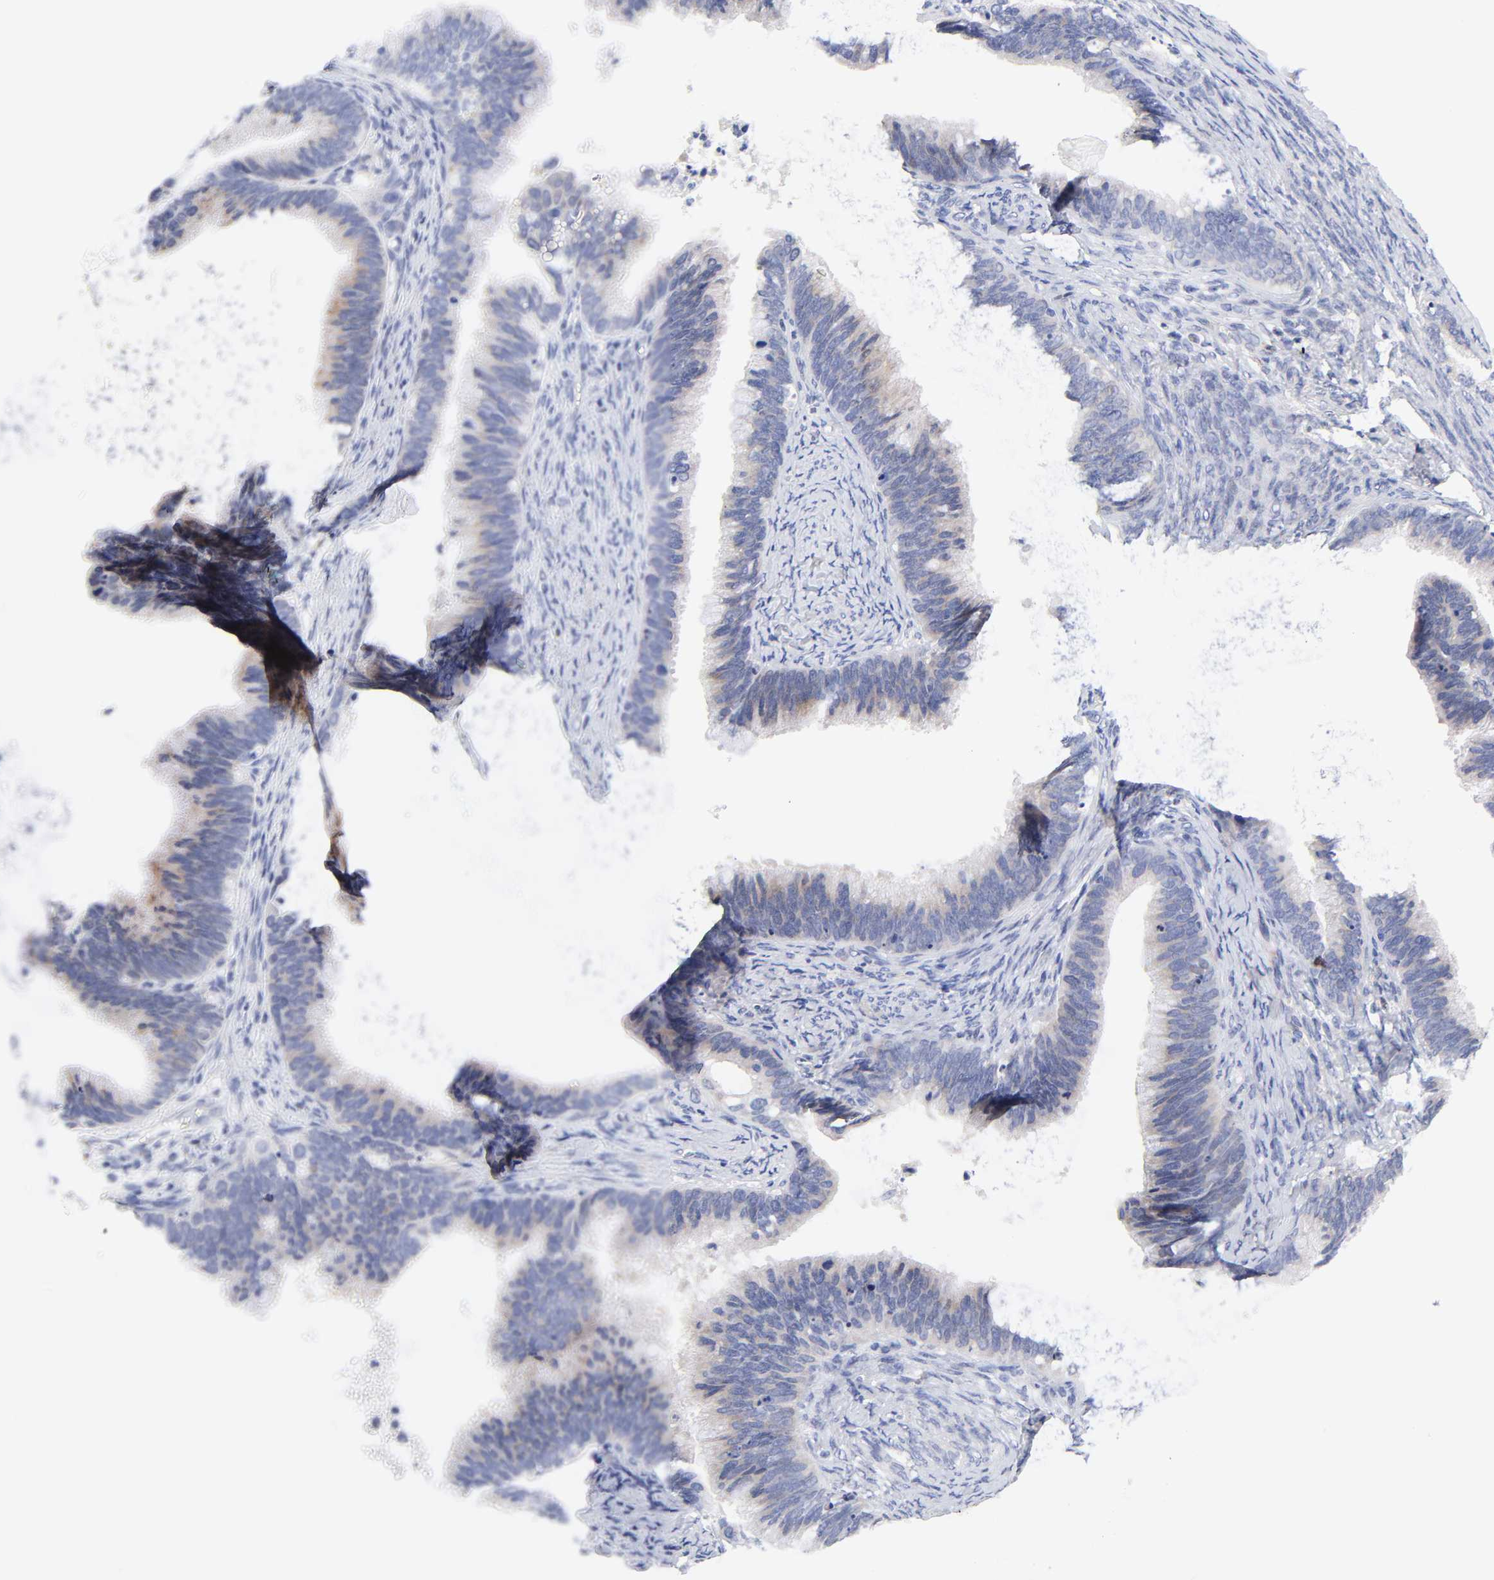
{"staining": {"intensity": "weak", "quantity": "<25%", "location": "cytoplasmic/membranous"}, "tissue": "cervical cancer", "cell_type": "Tumor cells", "image_type": "cancer", "snomed": [{"axis": "morphology", "description": "Adenocarcinoma, NOS"}, {"axis": "topography", "description": "Cervix"}], "caption": "Image shows no significant protein positivity in tumor cells of cervical adenocarcinoma. (Brightfield microscopy of DAB IHC at high magnification).", "gene": "AFF2", "patient": {"sex": "female", "age": 47}}